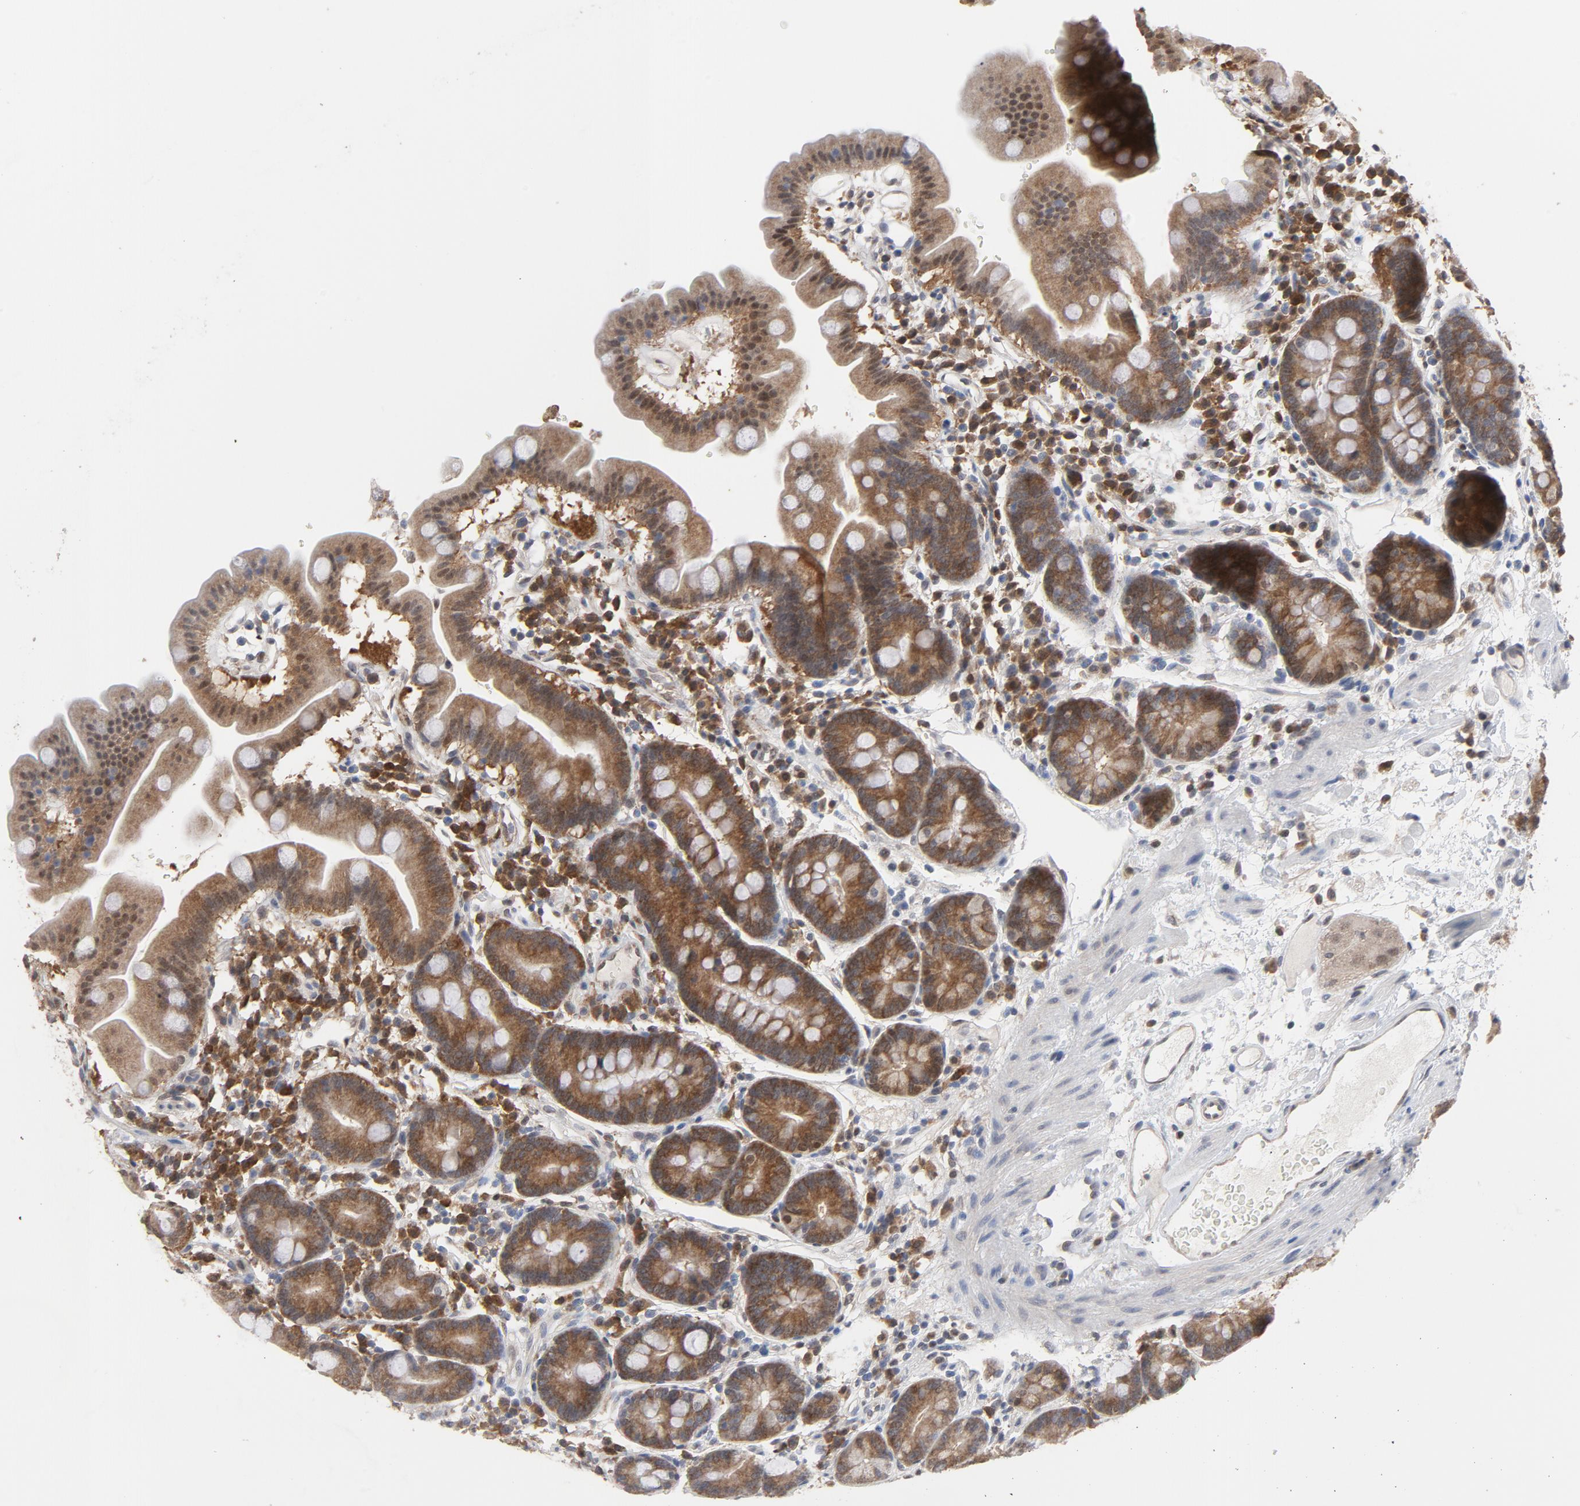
{"staining": {"intensity": "moderate", "quantity": ">75%", "location": "cytoplasmic/membranous"}, "tissue": "duodenum", "cell_type": "Glandular cells", "image_type": "normal", "snomed": [{"axis": "morphology", "description": "Normal tissue, NOS"}, {"axis": "topography", "description": "Duodenum"}], "caption": "Moderate cytoplasmic/membranous staining is identified in approximately >75% of glandular cells in normal duodenum. The protein of interest is stained brown, and the nuclei are stained in blue (DAB (3,3'-diaminobenzidine) IHC with brightfield microscopy, high magnification).", "gene": "PRDX1", "patient": {"sex": "male", "age": 50}}